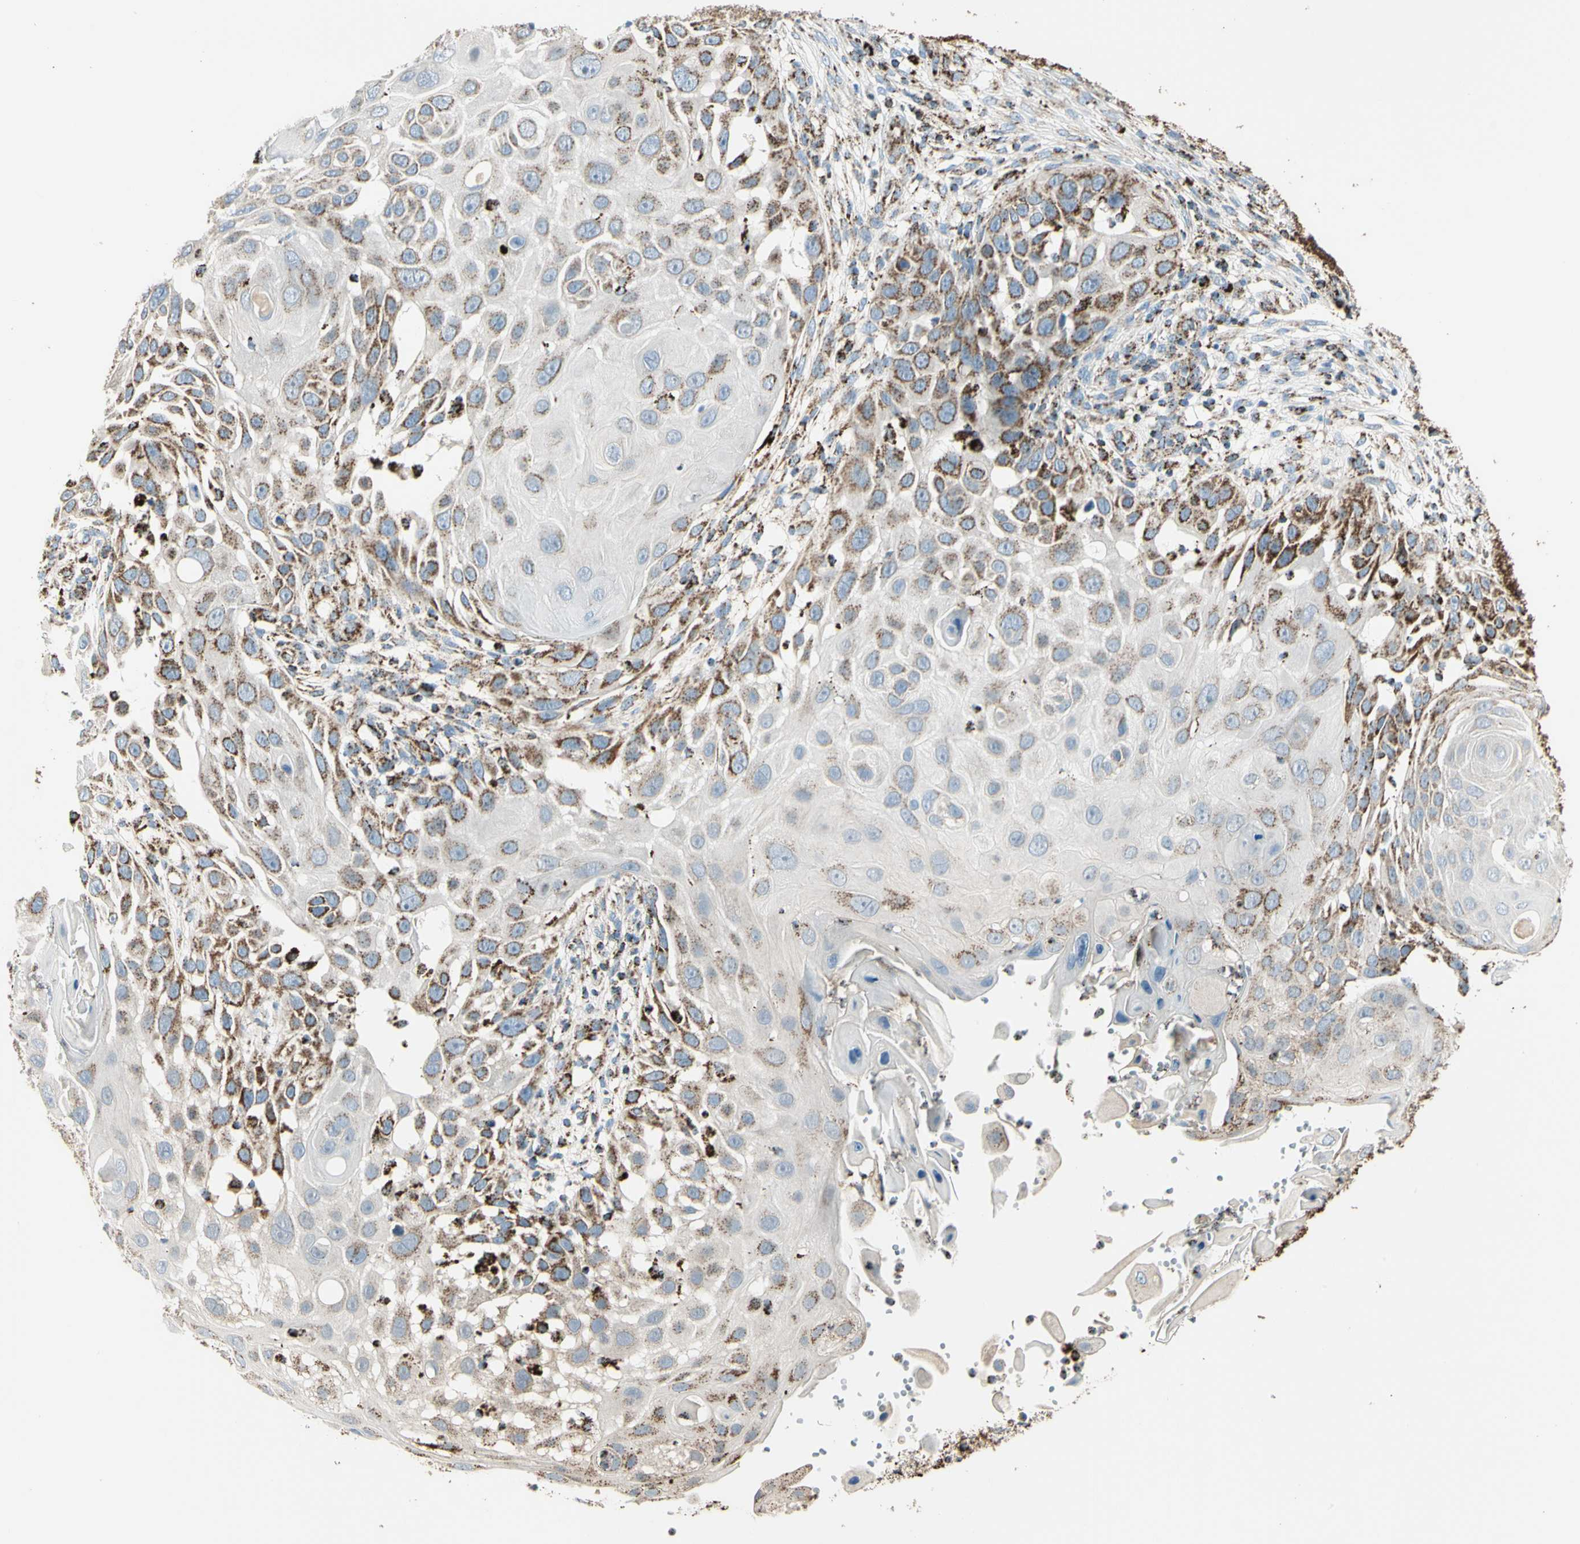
{"staining": {"intensity": "moderate", "quantity": "25%-75%", "location": "cytoplasmic/membranous"}, "tissue": "skin cancer", "cell_type": "Tumor cells", "image_type": "cancer", "snomed": [{"axis": "morphology", "description": "Squamous cell carcinoma, NOS"}, {"axis": "topography", "description": "Skin"}], "caption": "IHC of human skin squamous cell carcinoma exhibits medium levels of moderate cytoplasmic/membranous positivity in about 25%-75% of tumor cells. Nuclei are stained in blue.", "gene": "ME2", "patient": {"sex": "female", "age": 44}}